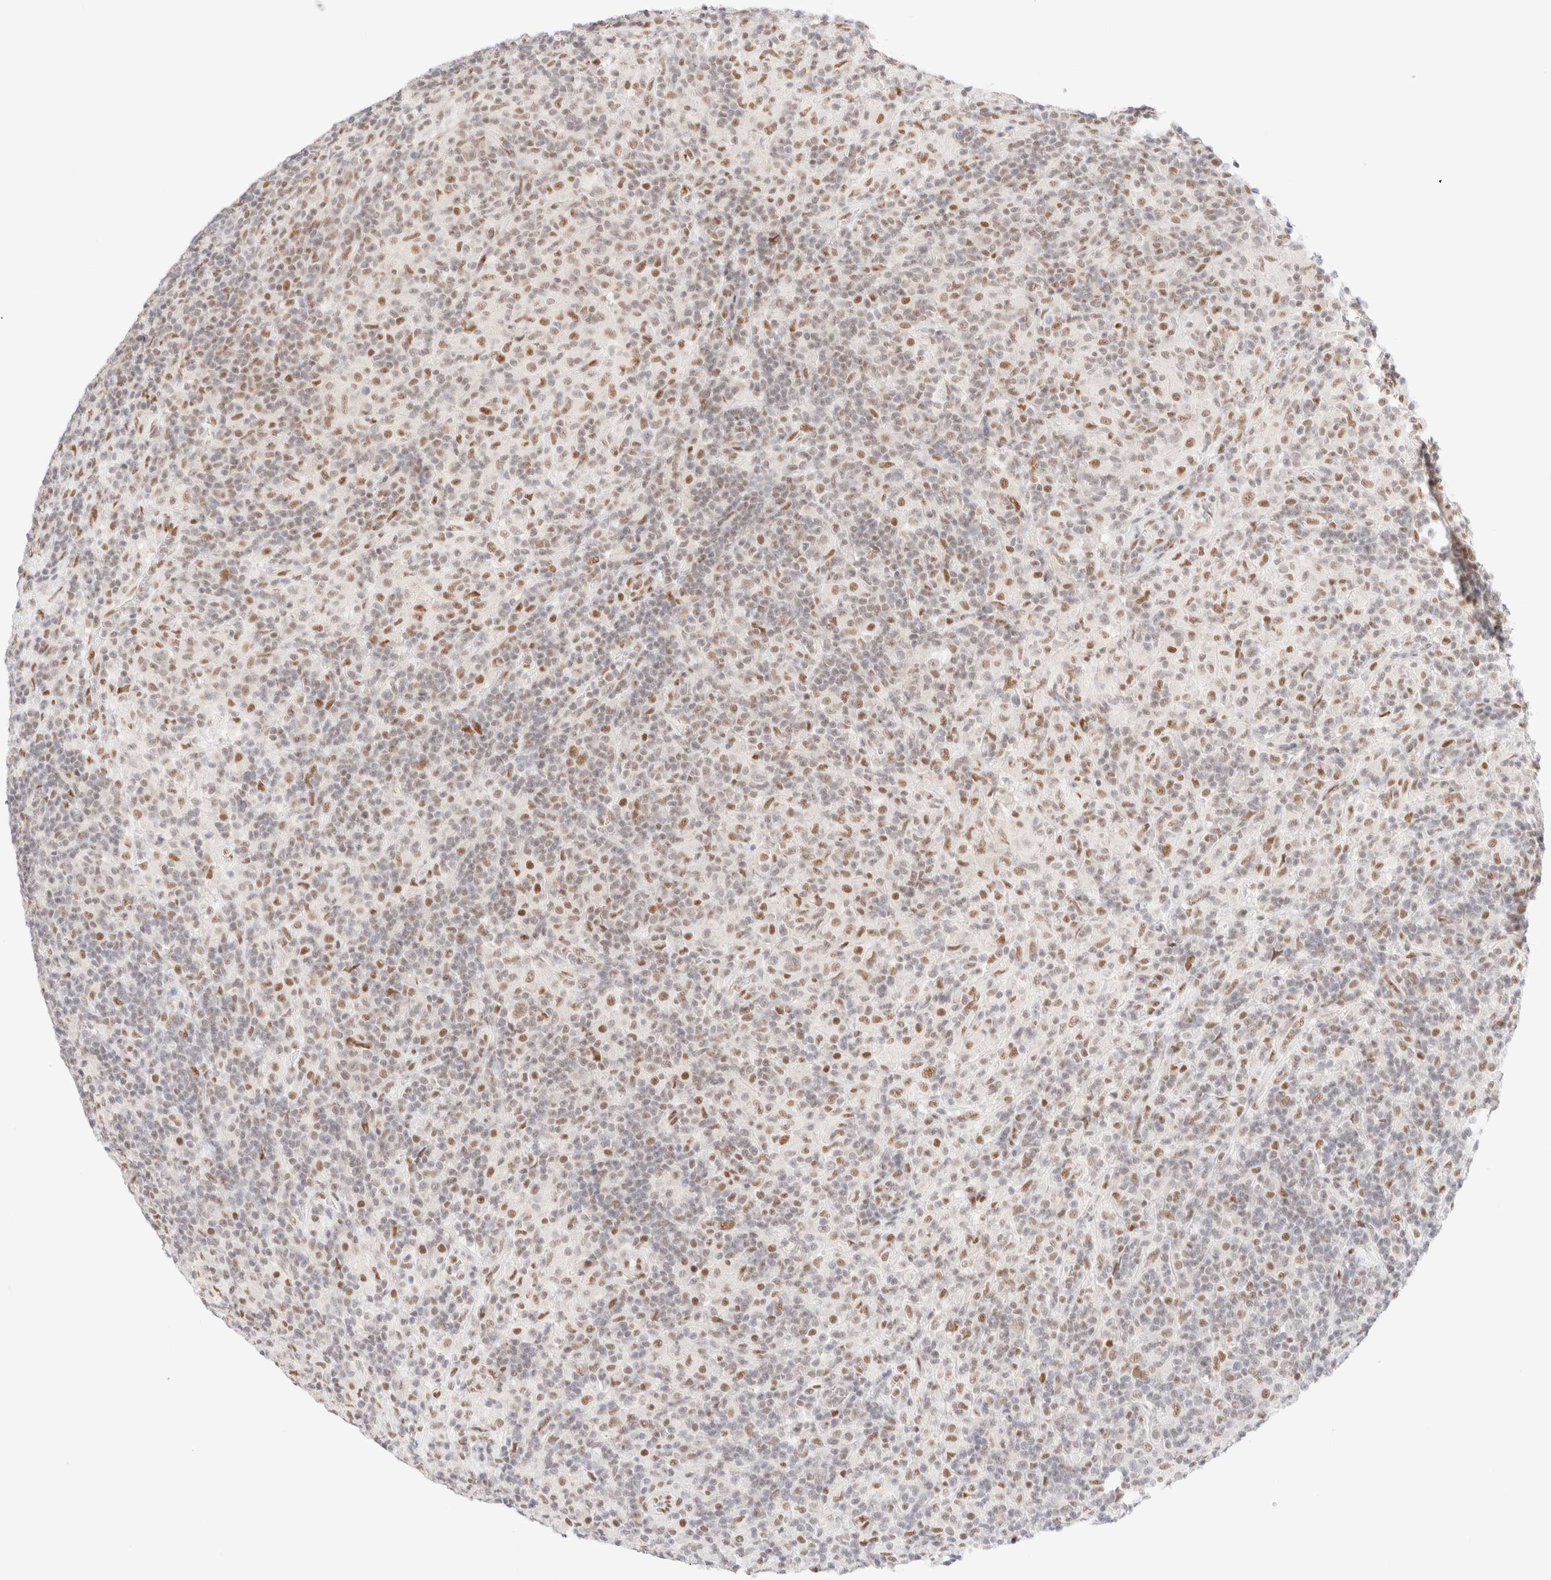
{"staining": {"intensity": "moderate", "quantity": ">75%", "location": "nuclear"}, "tissue": "lymphoma", "cell_type": "Tumor cells", "image_type": "cancer", "snomed": [{"axis": "morphology", "description": "Hodgkin's disease, NOS"}, {"axis": "topography", "description": "Lymph node"}], "caption": "Immunohistochemical staining of human lymphoma shows medium levels of moderate nuclear staining in about >75% of tumor cells.", "gene": "CIC", "patient": {"sex": "male", "age": 70}}